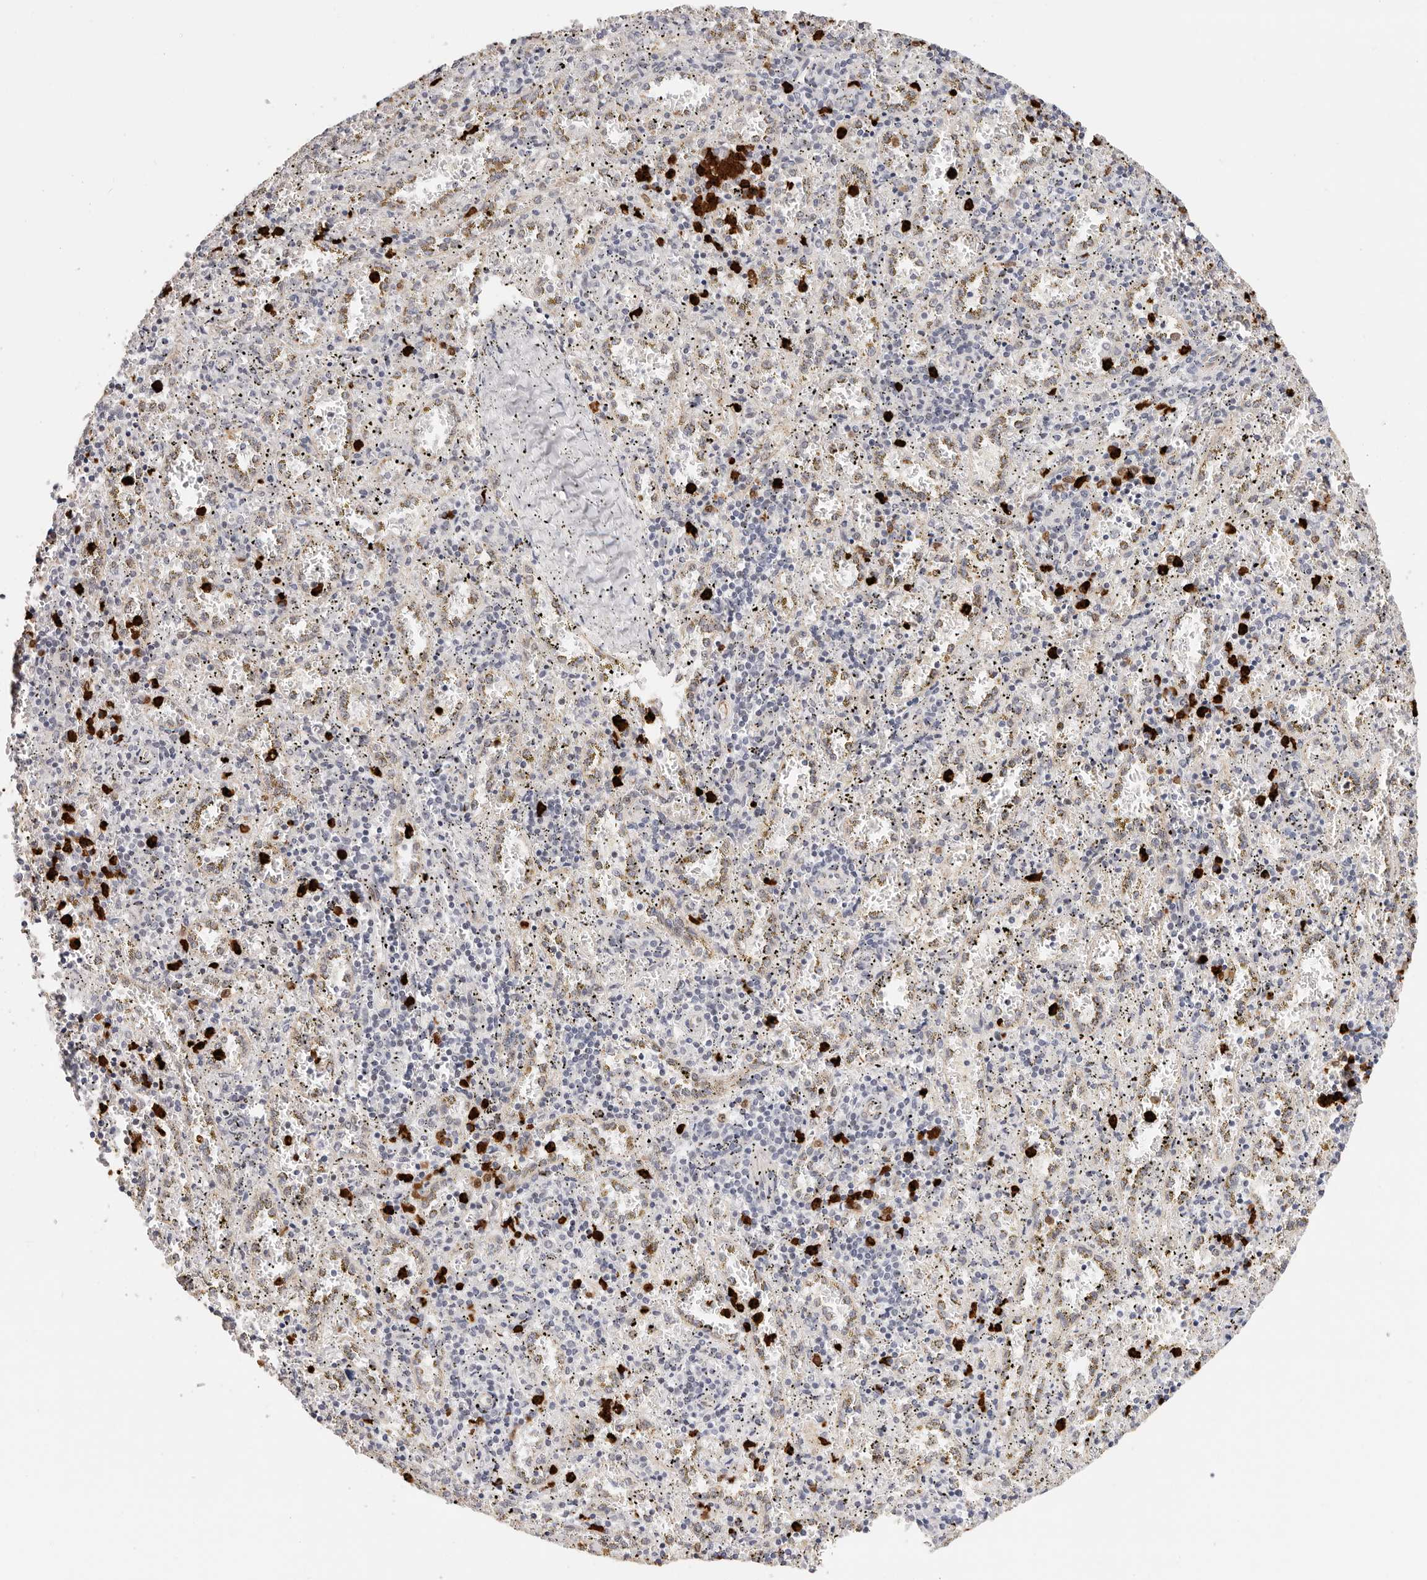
{"staining": {"intensity": "strong", "quantity": "25%-75%", "location": "cytoplasmic/membranous"}, "tissue": "spleen", "cell_type": "Cells in red pulp", "image_type": "normal", "snomed": [{"axis": "morphology", "description": "Normal tissue, NOS"}, {"axis": "topography", "description": "Spleen"}], "caption": "The photomicrograph exhibits immunohistochemical staining of benign spleen. There is strong cytoplasmic/membranous positivity is present in approximately 25%-75% of cells in red pulp.", "gene": "AFDN", "patient": {"sex": "male", "age": 11}}